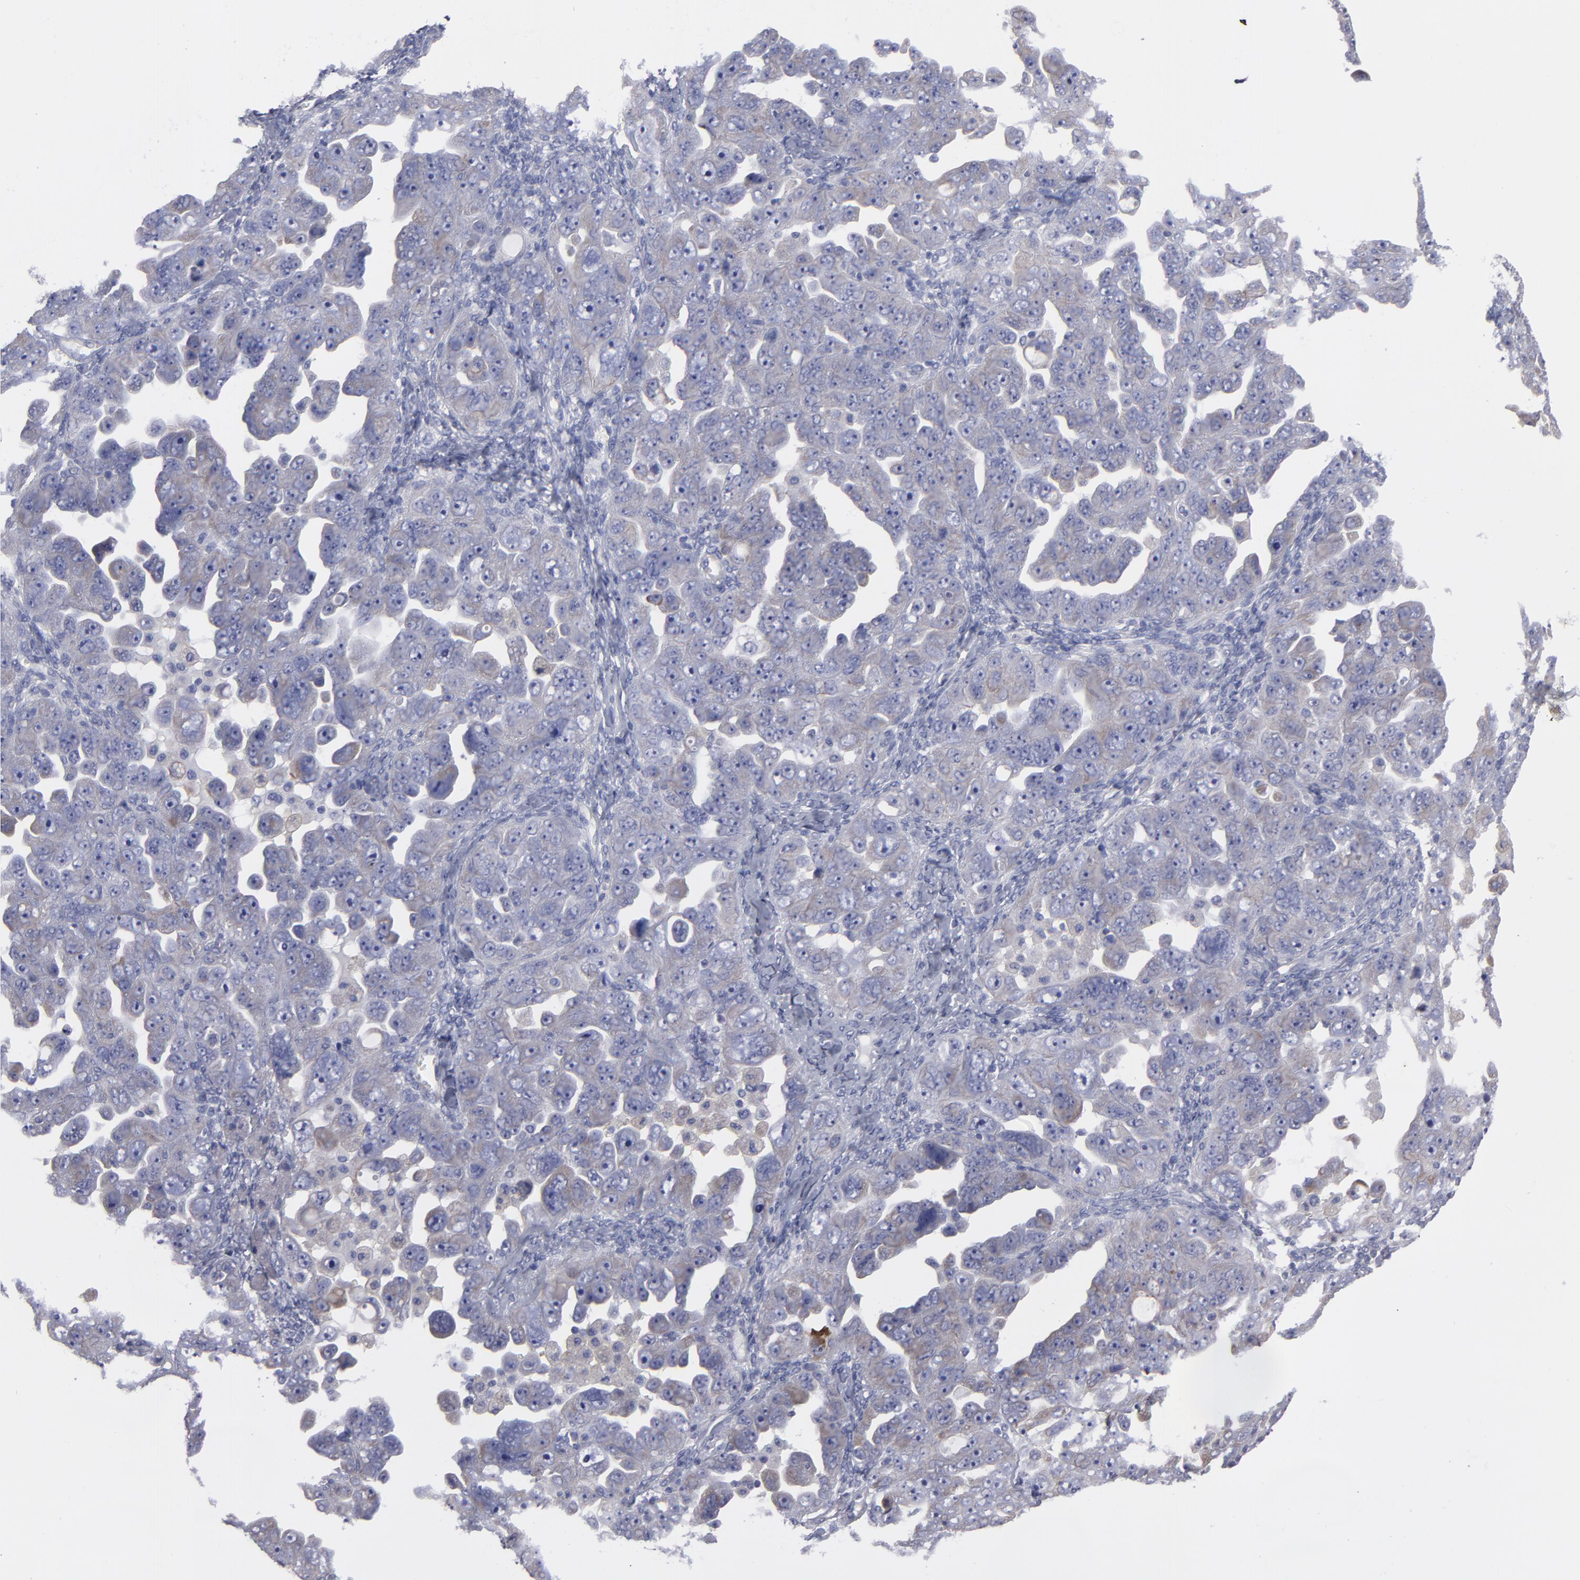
{"staining": {"intensity": "weak", "quantity": "25%-75%", "location": "cytoplasmic/membranous"}, "tissue": "ovarian cancer", "cell_type": "Tumor cells", "image_type": "cancer", "snomed": [{"axis": "morphology", "description": "Cystadenocarcinoma, serous, NOS"}, {"axis": "topography", "description": "Ovary"}], "caption": "This histopathology image exhibits IHC staining of ovarian cancer (serous cystadenocarcinoma), with low weak cytoplasmic/membranous positivity in about 25%-75% of tumor cells.", "gene": "SLMAP", "patient": {"sex": "female", "age": 66}}